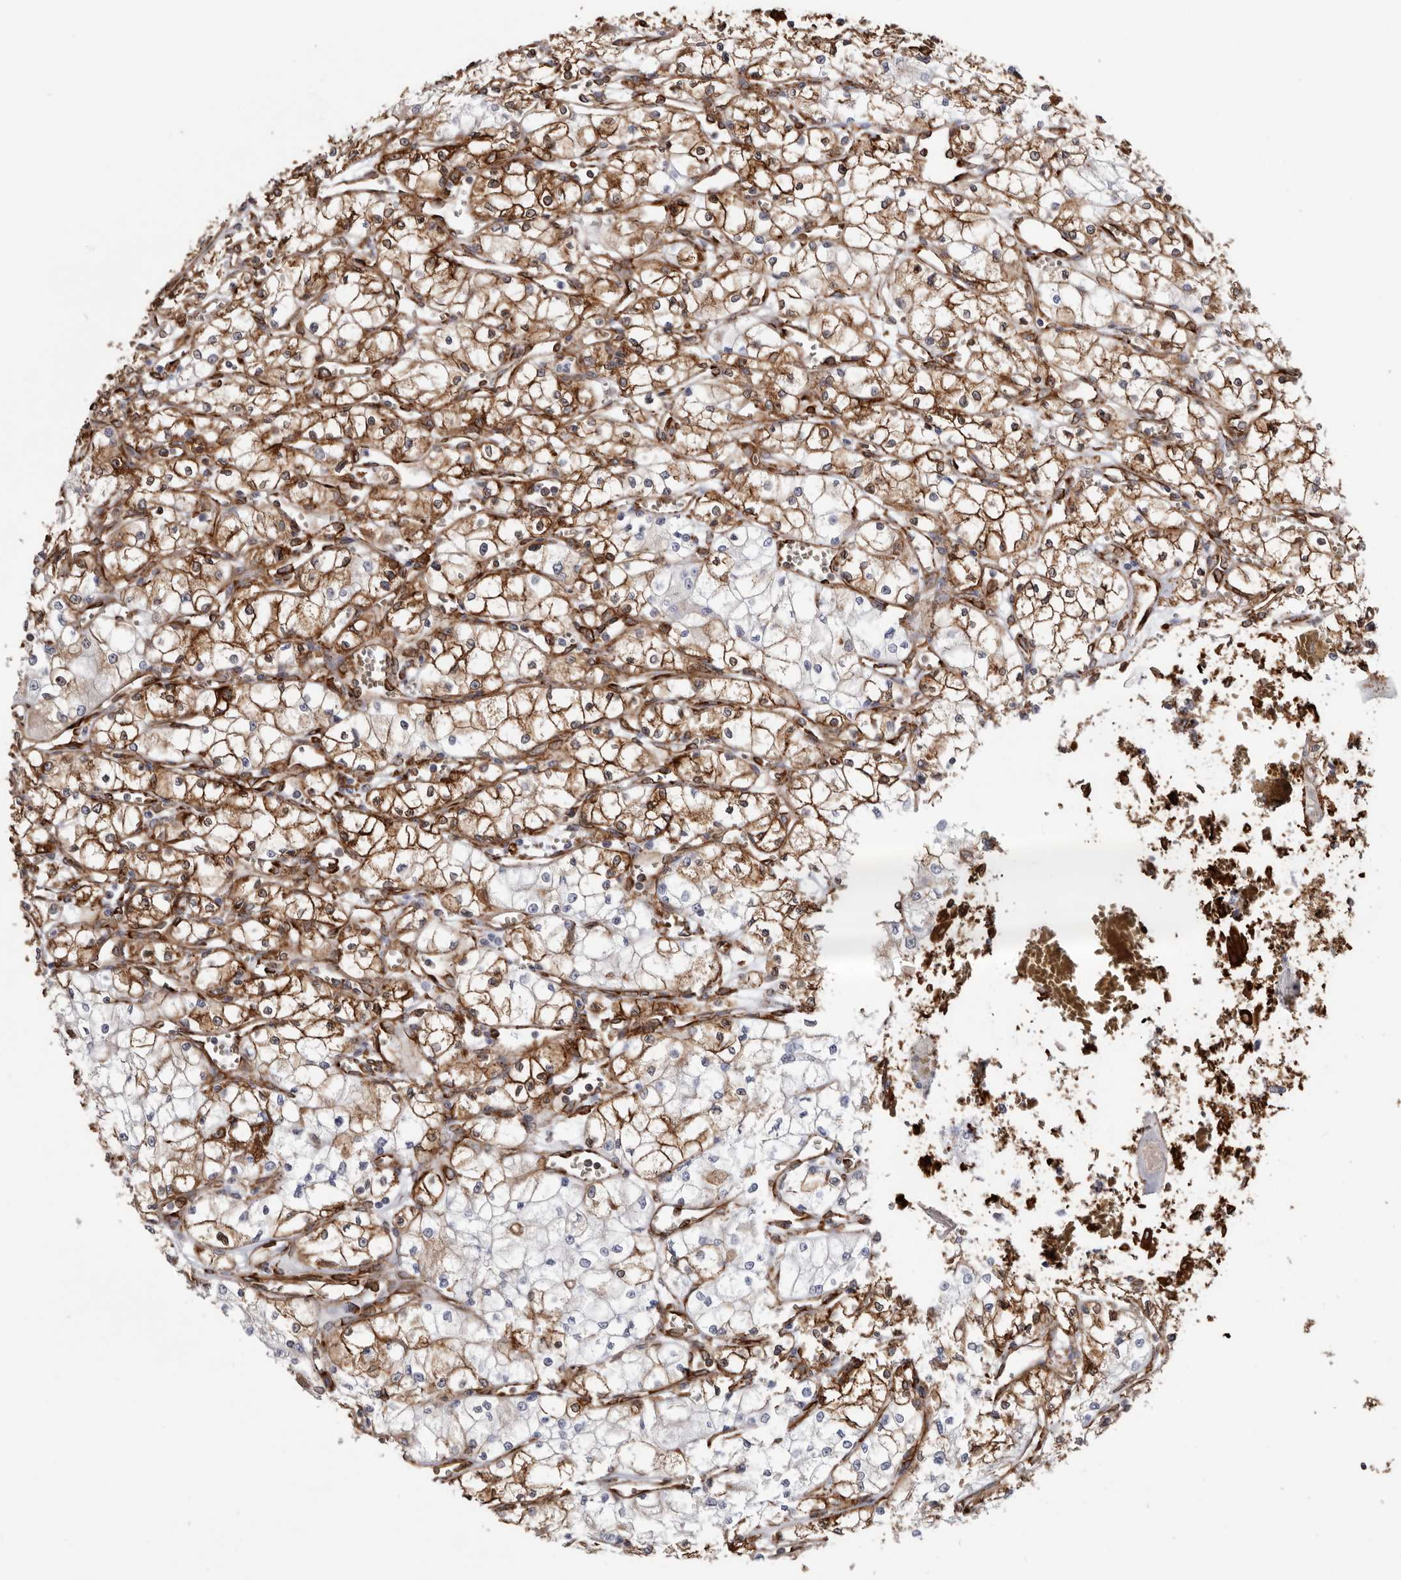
{"staining": {"intensity": "moderate", "quantity": ">75%", "location": "cytoplasmic/membranous"}, "tissue": "renal cancer", "cell_type": "Tumor cells", "image_type": "cancer", "snomed": [{"axis": "morphology", "description": "Adenocarcinoma, NOS"}, {"axis": "topography", "description": "Kidney"}], "caption": "An immunohistochemistry (IHC) micrograph of neoplastic tissue is shown. Protein staining in brown shows moderate cytoplasmic/membranous positivity in adenocarcinoma (renal) within tumor cells.", "gene": "SEMA3E", "patient": {"sex": "male", "age": 59}}